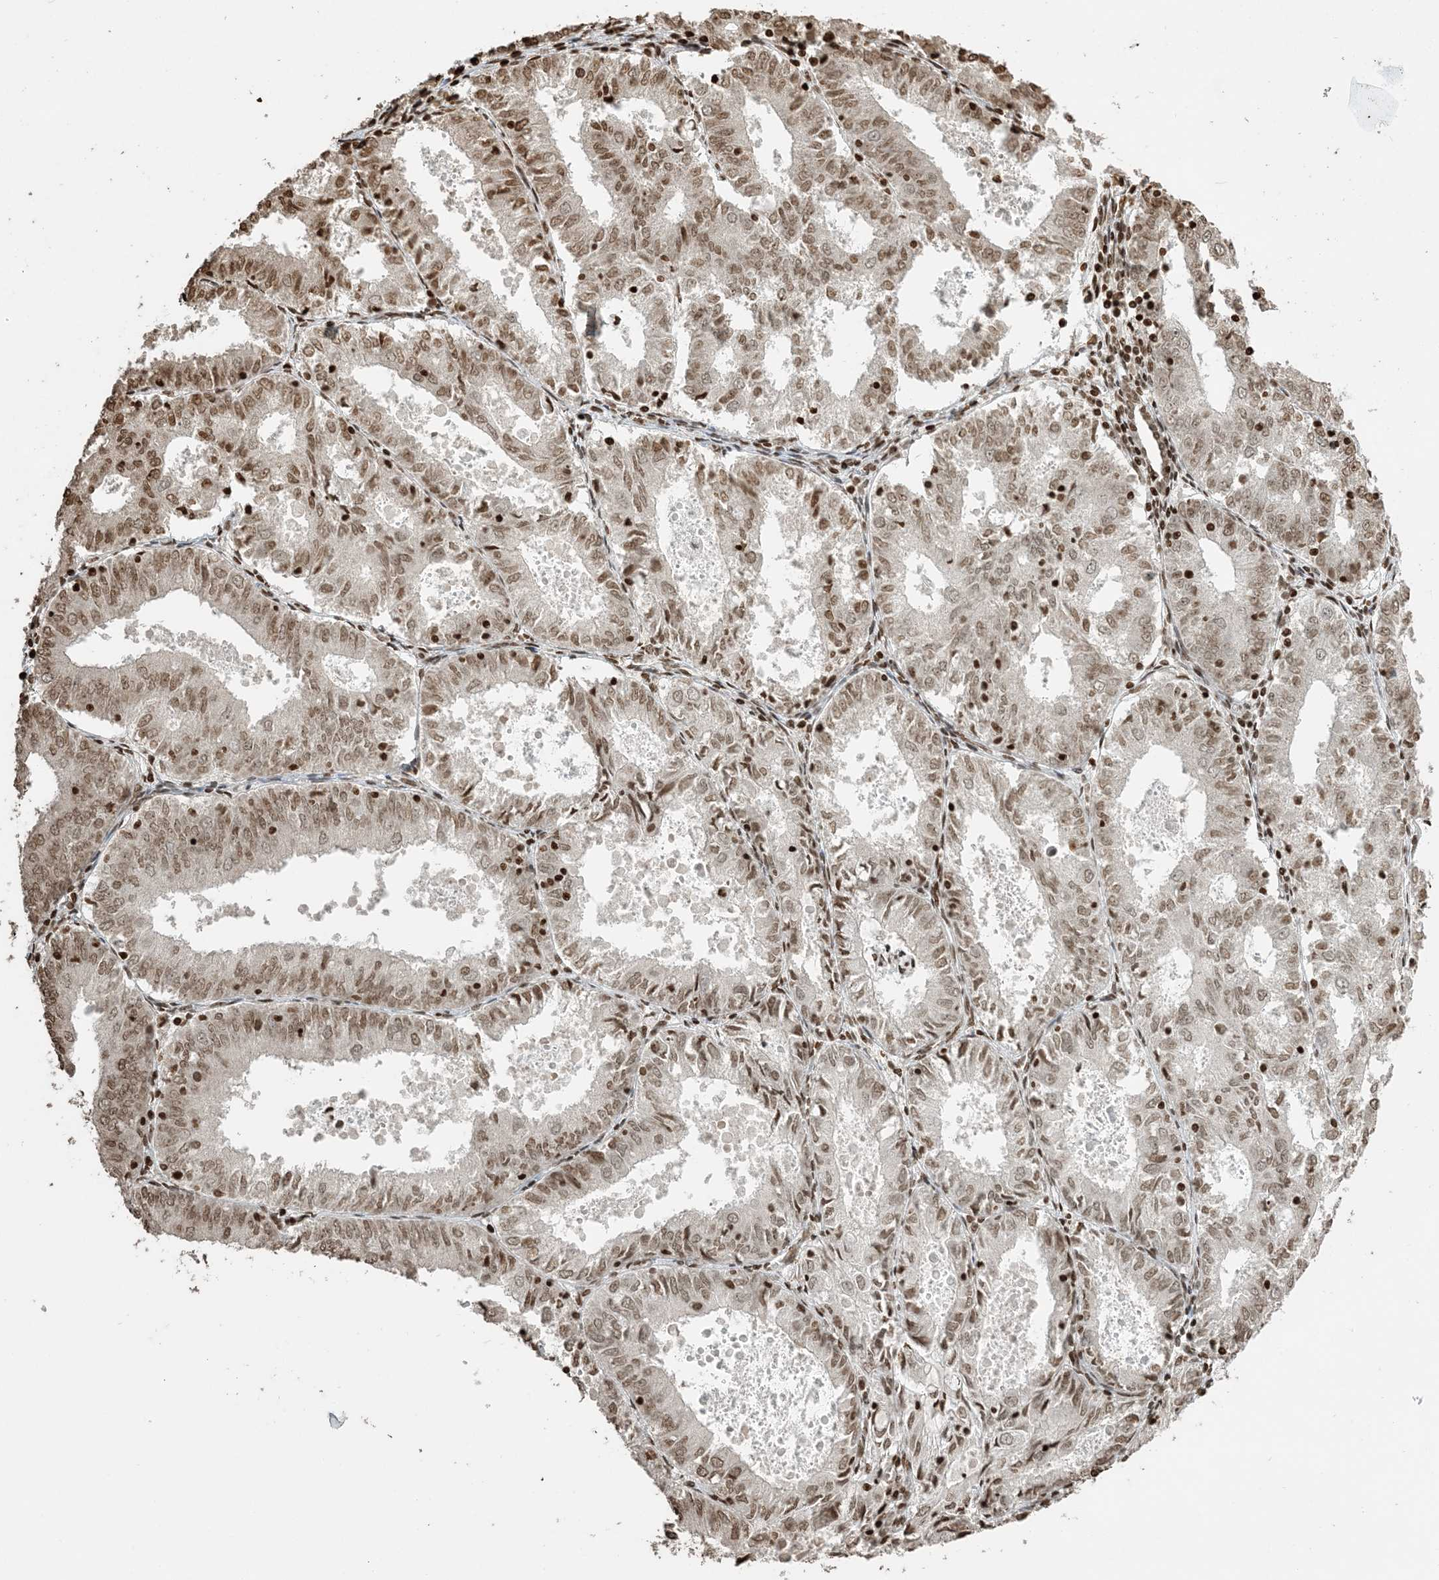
{"staining": {"intensity": "moderate", "quantity": ">75%", "location": "nuclear"}, "tissue": "endometrial cancer", "cell_type": "Tumor cells", "image_type": "cancer", "snomed": [{"axis": "morphology", "description": "Adenocarcinoma, NOS"}, {"axis": "topography", "description": "Endometrium"}], "caption": "Immunohistochemistry histopathology image of human adenocarcinoma (endometrial) stained for a protein (brown), which exhibits medium levels of moderate nuclear expression in approximately >75% of tumor cells.", "gene": "H3-3B", "patient": {"sex": "female", "age": 57}}